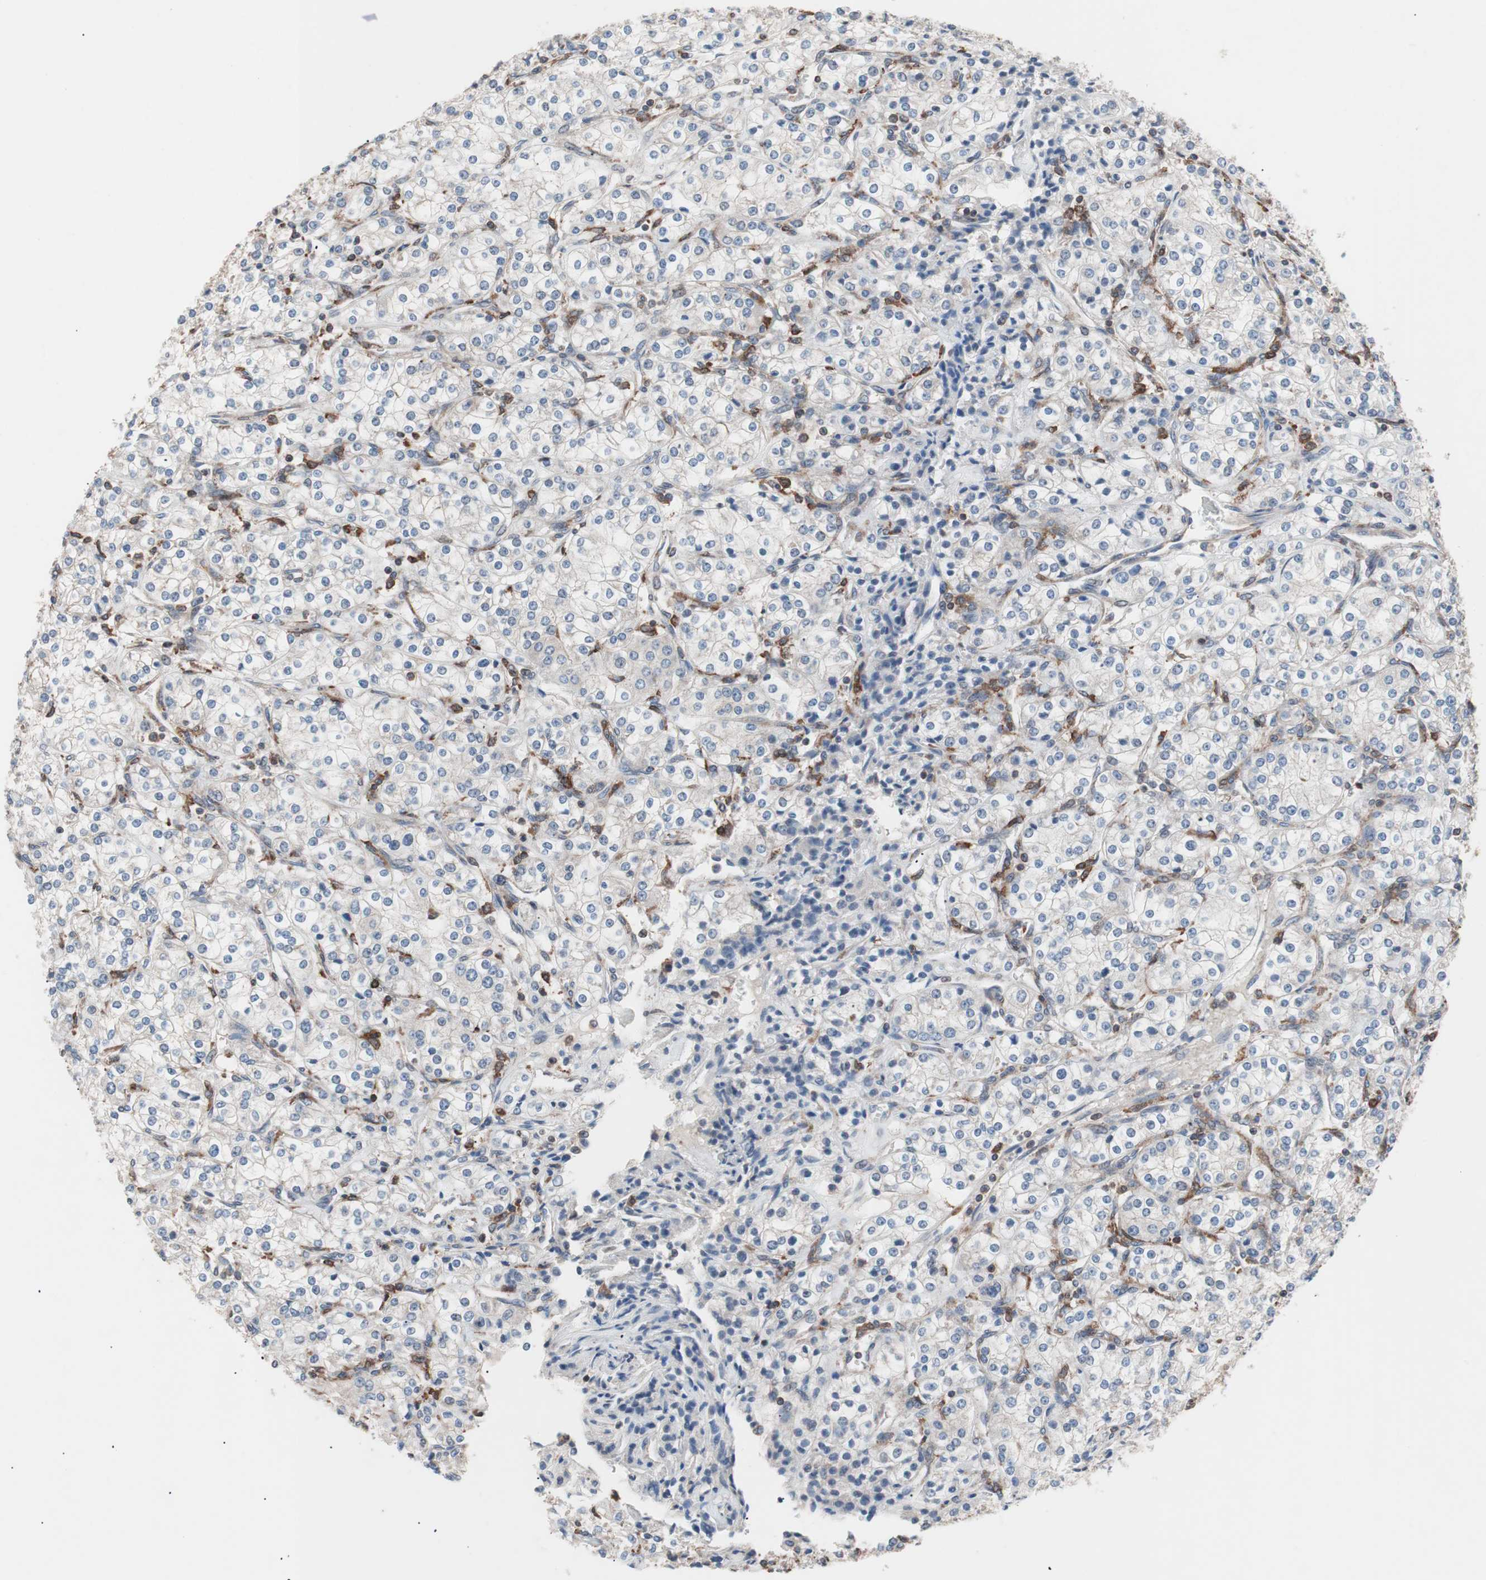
{"staining": {"intensity": "weak", "quantity": "<25%", "location": "cytoplasmic/membranous"}, "tissue": "renal cancer", "cell_type": "Tumor cells", "image_type": "cancer", "snomed": [{"axis": "morphology", "description": "Adenocarcinoma, NOS"}, {"axis": "topography", "description": "Kidney"}], "caption": "This is an immunohistochemistry photomicrograph of renal cancer (adenocarcinoma). There is no expression in tumor cells.", "gene": "PIK3R1", "patient": {"sex": "male", "age": 77}}